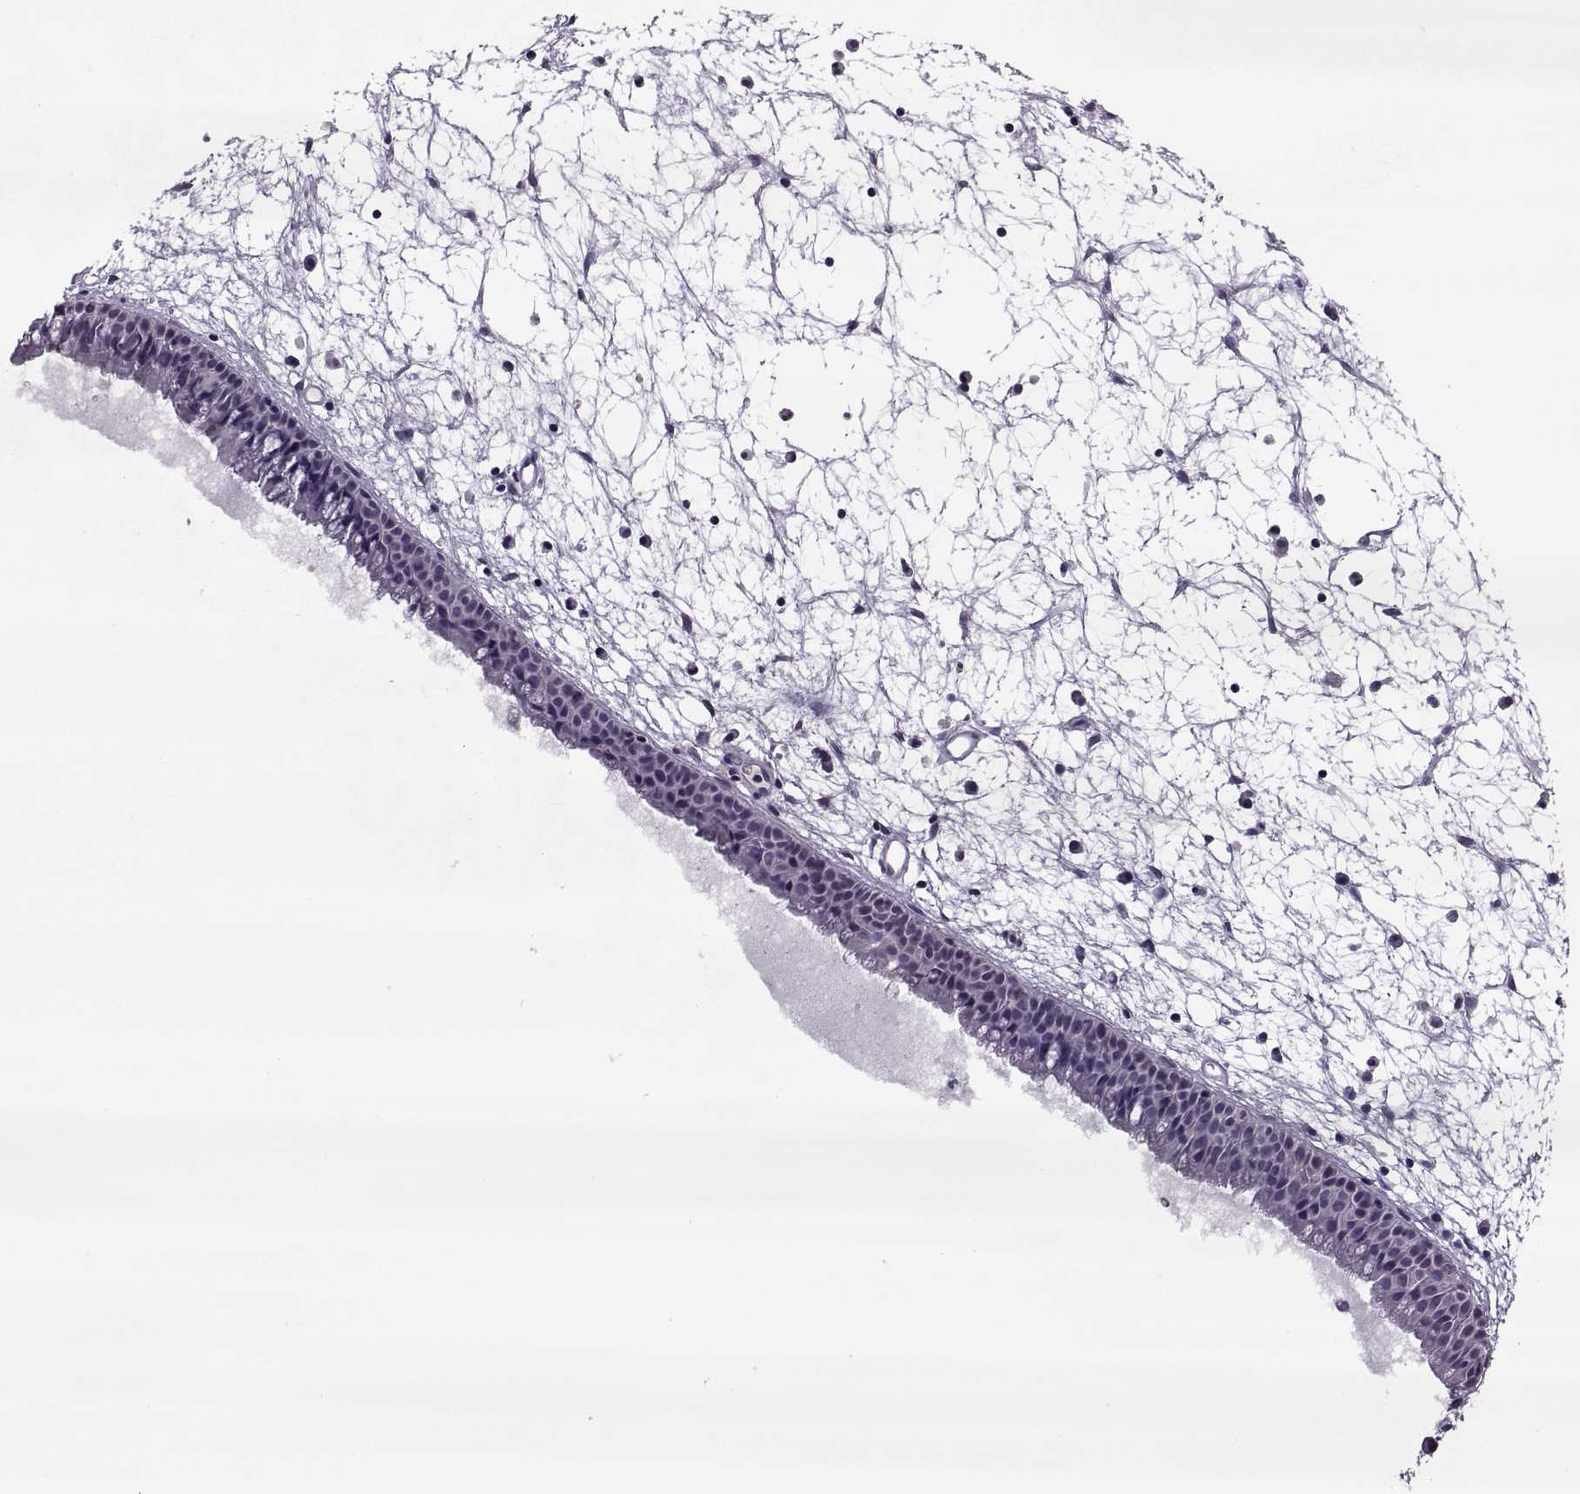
{"staining": {"intensity": "negative", "quantity": "none", "location": "none"}, "tissue": "nasopharynx", "cell_type": "Respiratory epithelial cells", "image_type": "normal", "snomed": [{"axis": "morphology", "description": "Normal tissue, NOS"}, {"axis": "topography", "description": "Nasopharynx"}], "caption": "Immunohistochemistry (IHC) photomicrograph of normal nasopharynx: nasopharynx stained with DAB (3,3'-diaminobenzidine) displays no significant protein positivity in respiratory epithelial cells.", "gene": "OTP", "patient": {"sex": "male", "age": 61}}